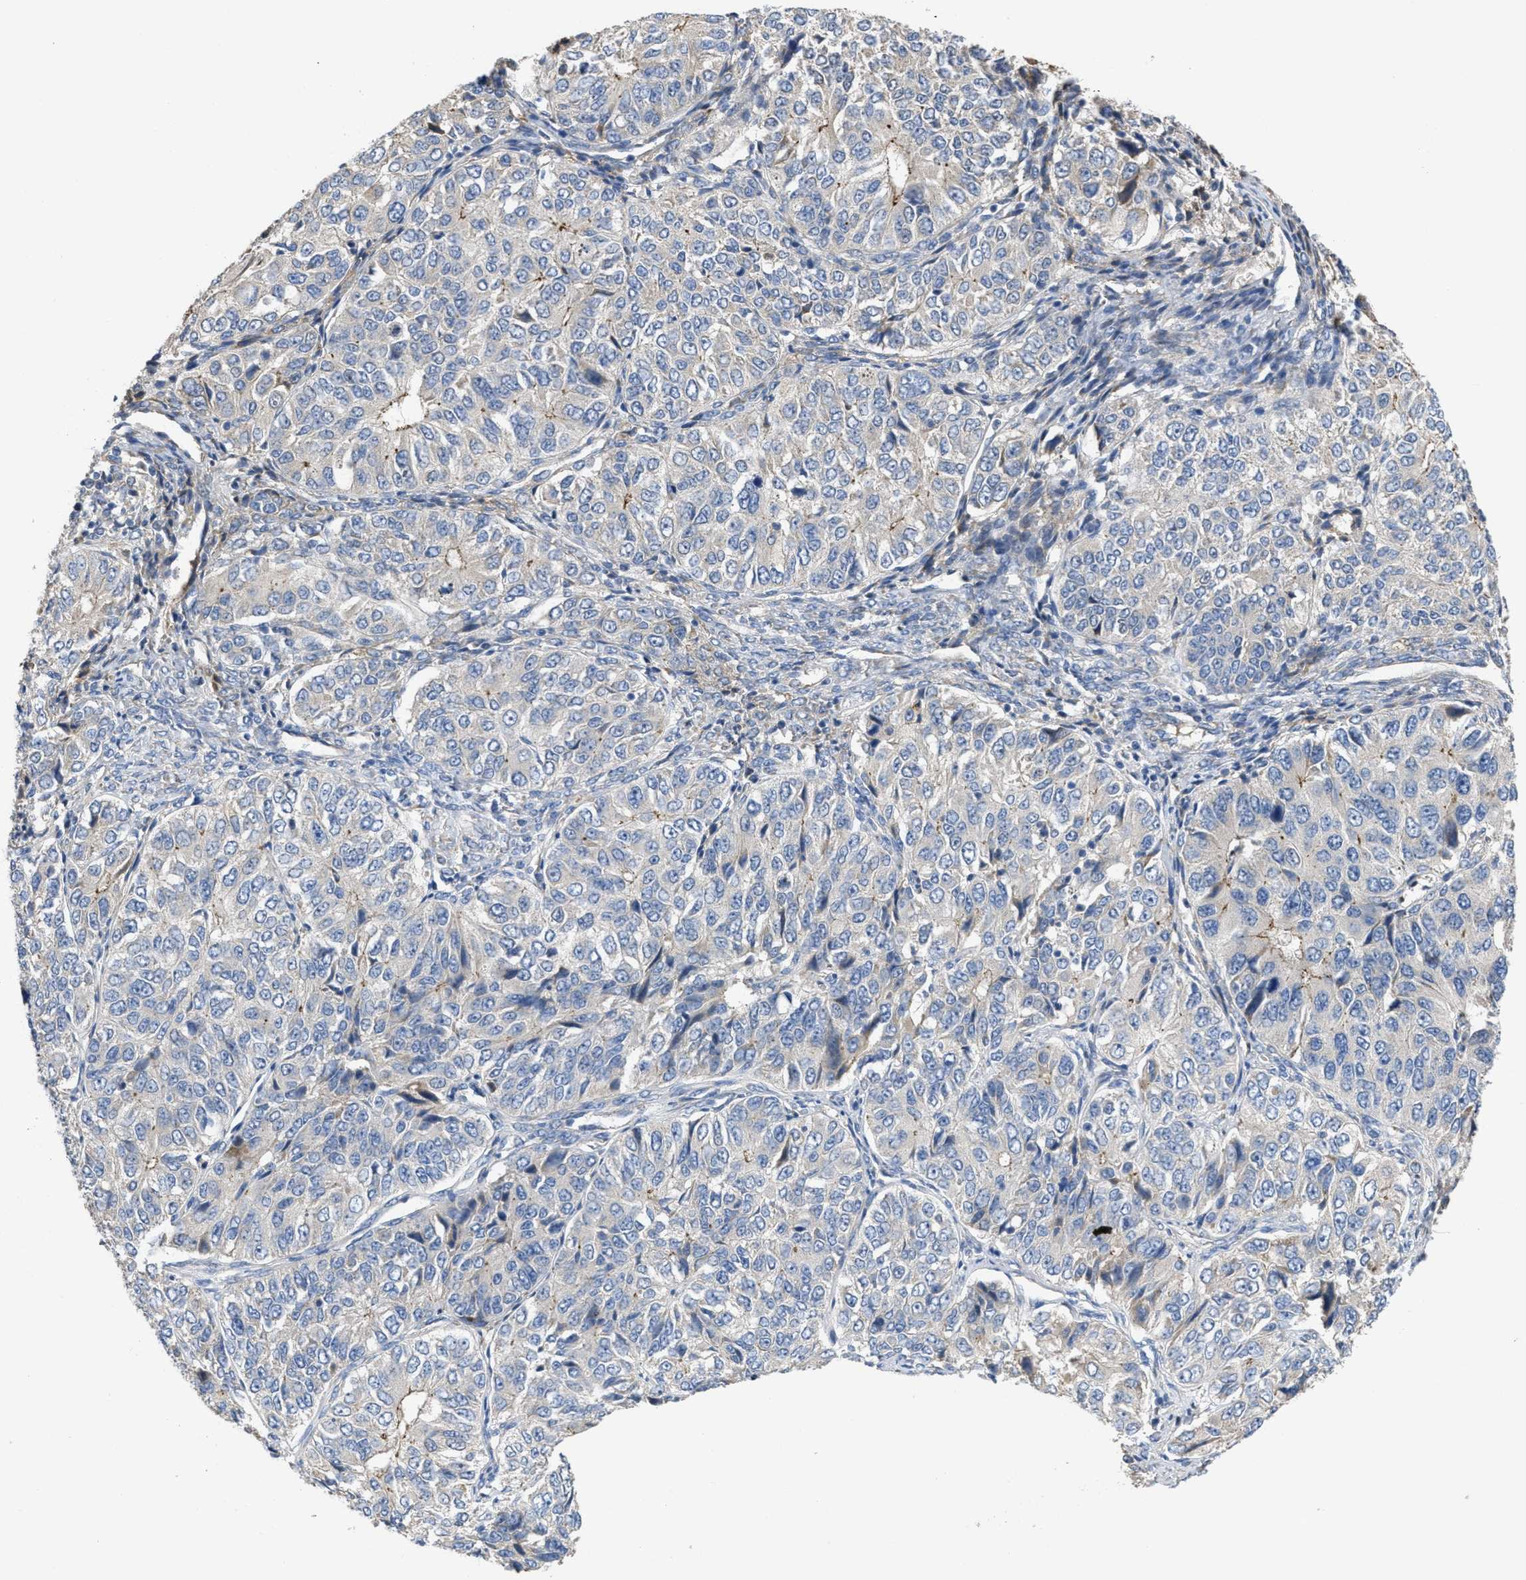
{"staining": {"intensity": "negative", "quantity": "none", "location": "none"}, "tissue": "ovarian cancer", "cell_type": "Tumor cells", "image_type": "cancer", "snomed": [{"axis": "morphology", "description": "Carcinoma, endometroid"}, {"axis": "topography", "description": "Ovary"}], "caption": "The histopathology image reveals no staining of tumor cells in ovarian cancer (endometroid carcinoma).", "gene": "CDPF1", "patient": {"sex": "female", "age": 51}}